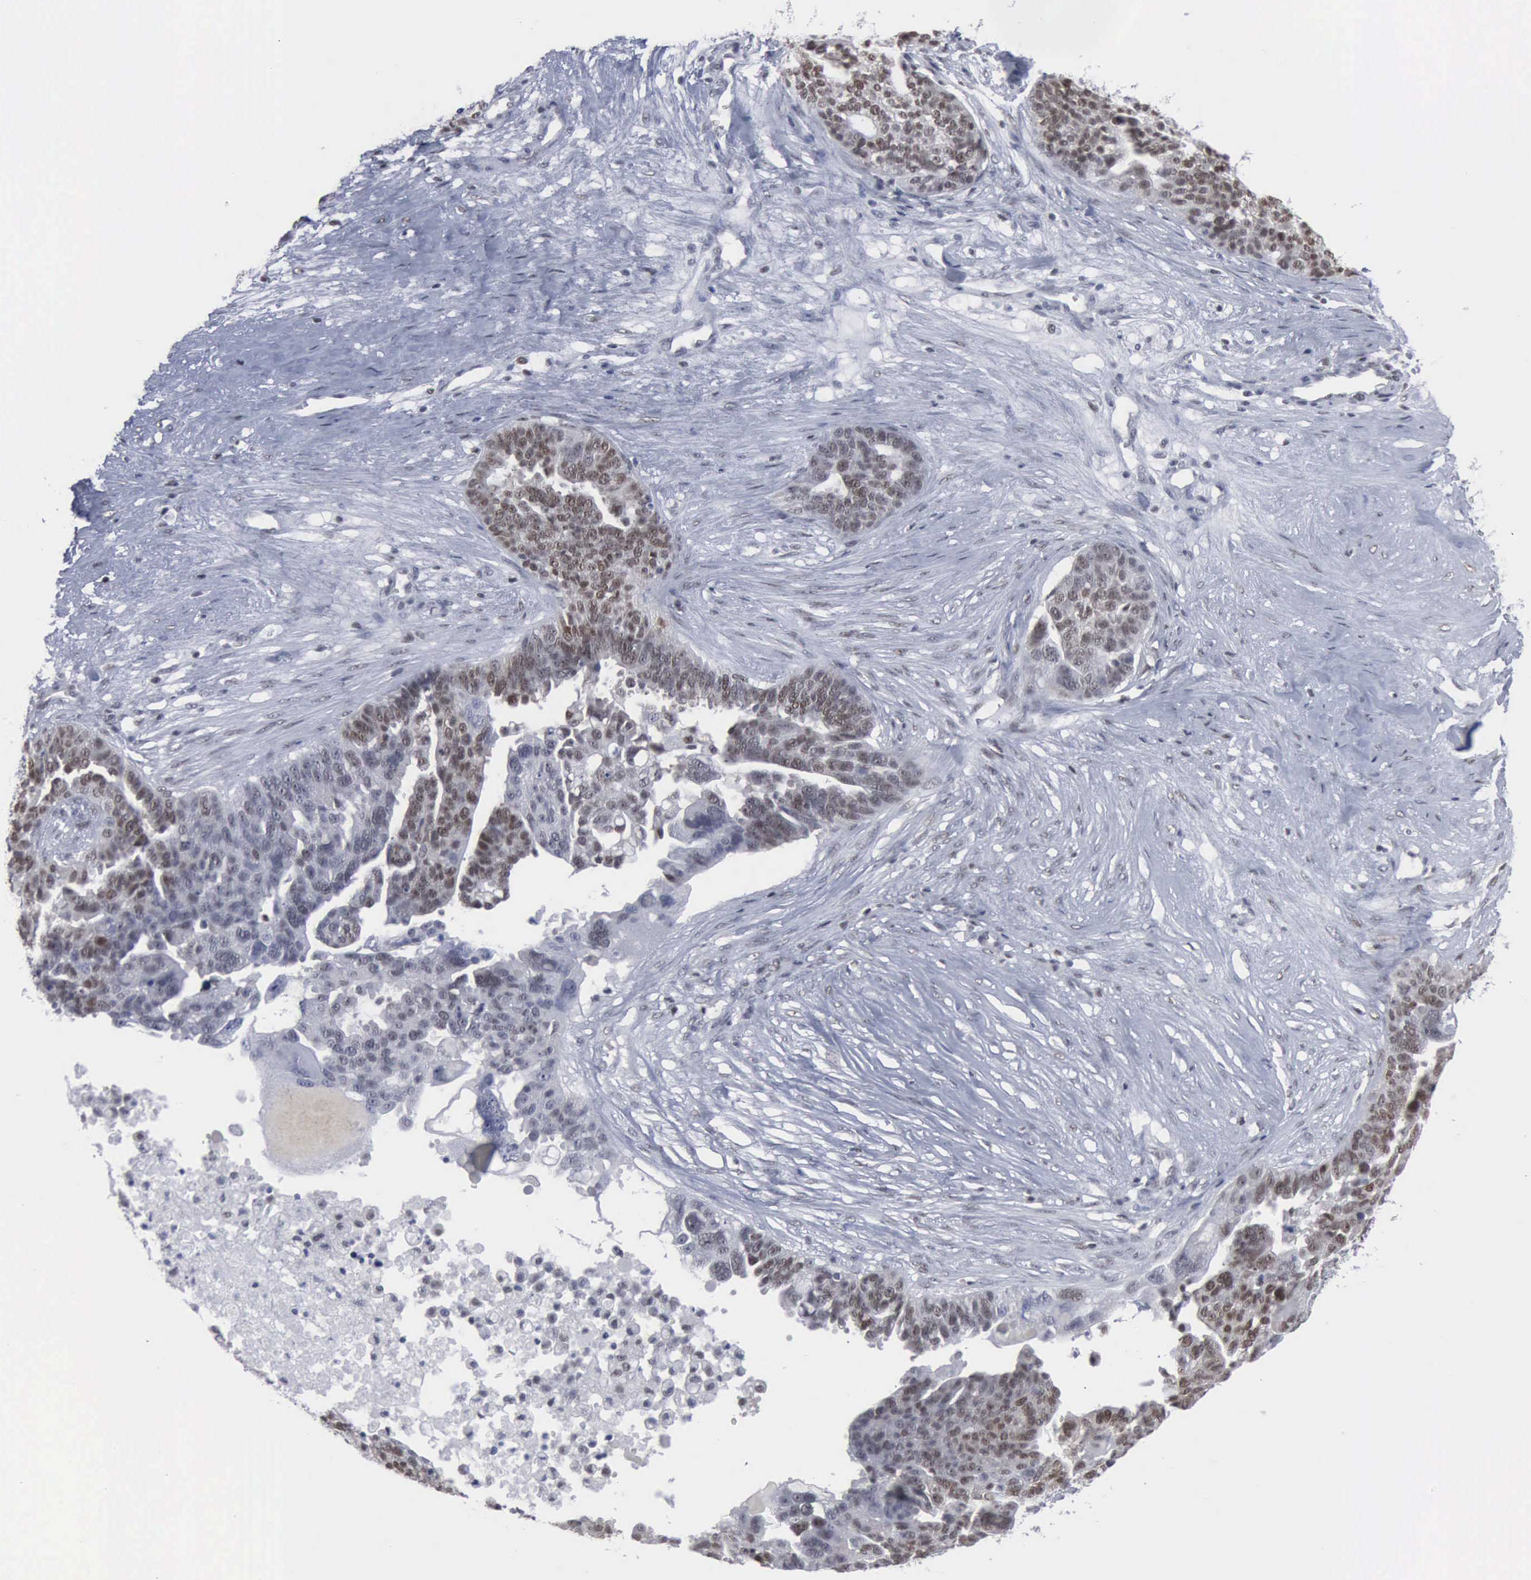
{"staining": {"intensity": "moderate", "quantity": ">75%", "location": "nuclear"}, "tissue": "ovarian cancer", "cell_type": "Tumor cells", "image_type": "cancer", "snomed": [{"axis": "morphology", "description": "Cystadenocarcinoma, serous, NOS"}, {"axis": "topography", "description": "Ovary"}], "caption": "This is a micrograph of immunohistochemistry staining of serous cystadenocarcinoma (ovarian), which shows moderate expression in the nuclear of tumor cells.", "gene": "XPA", "patient": {"sex": "female", "age": 59}}